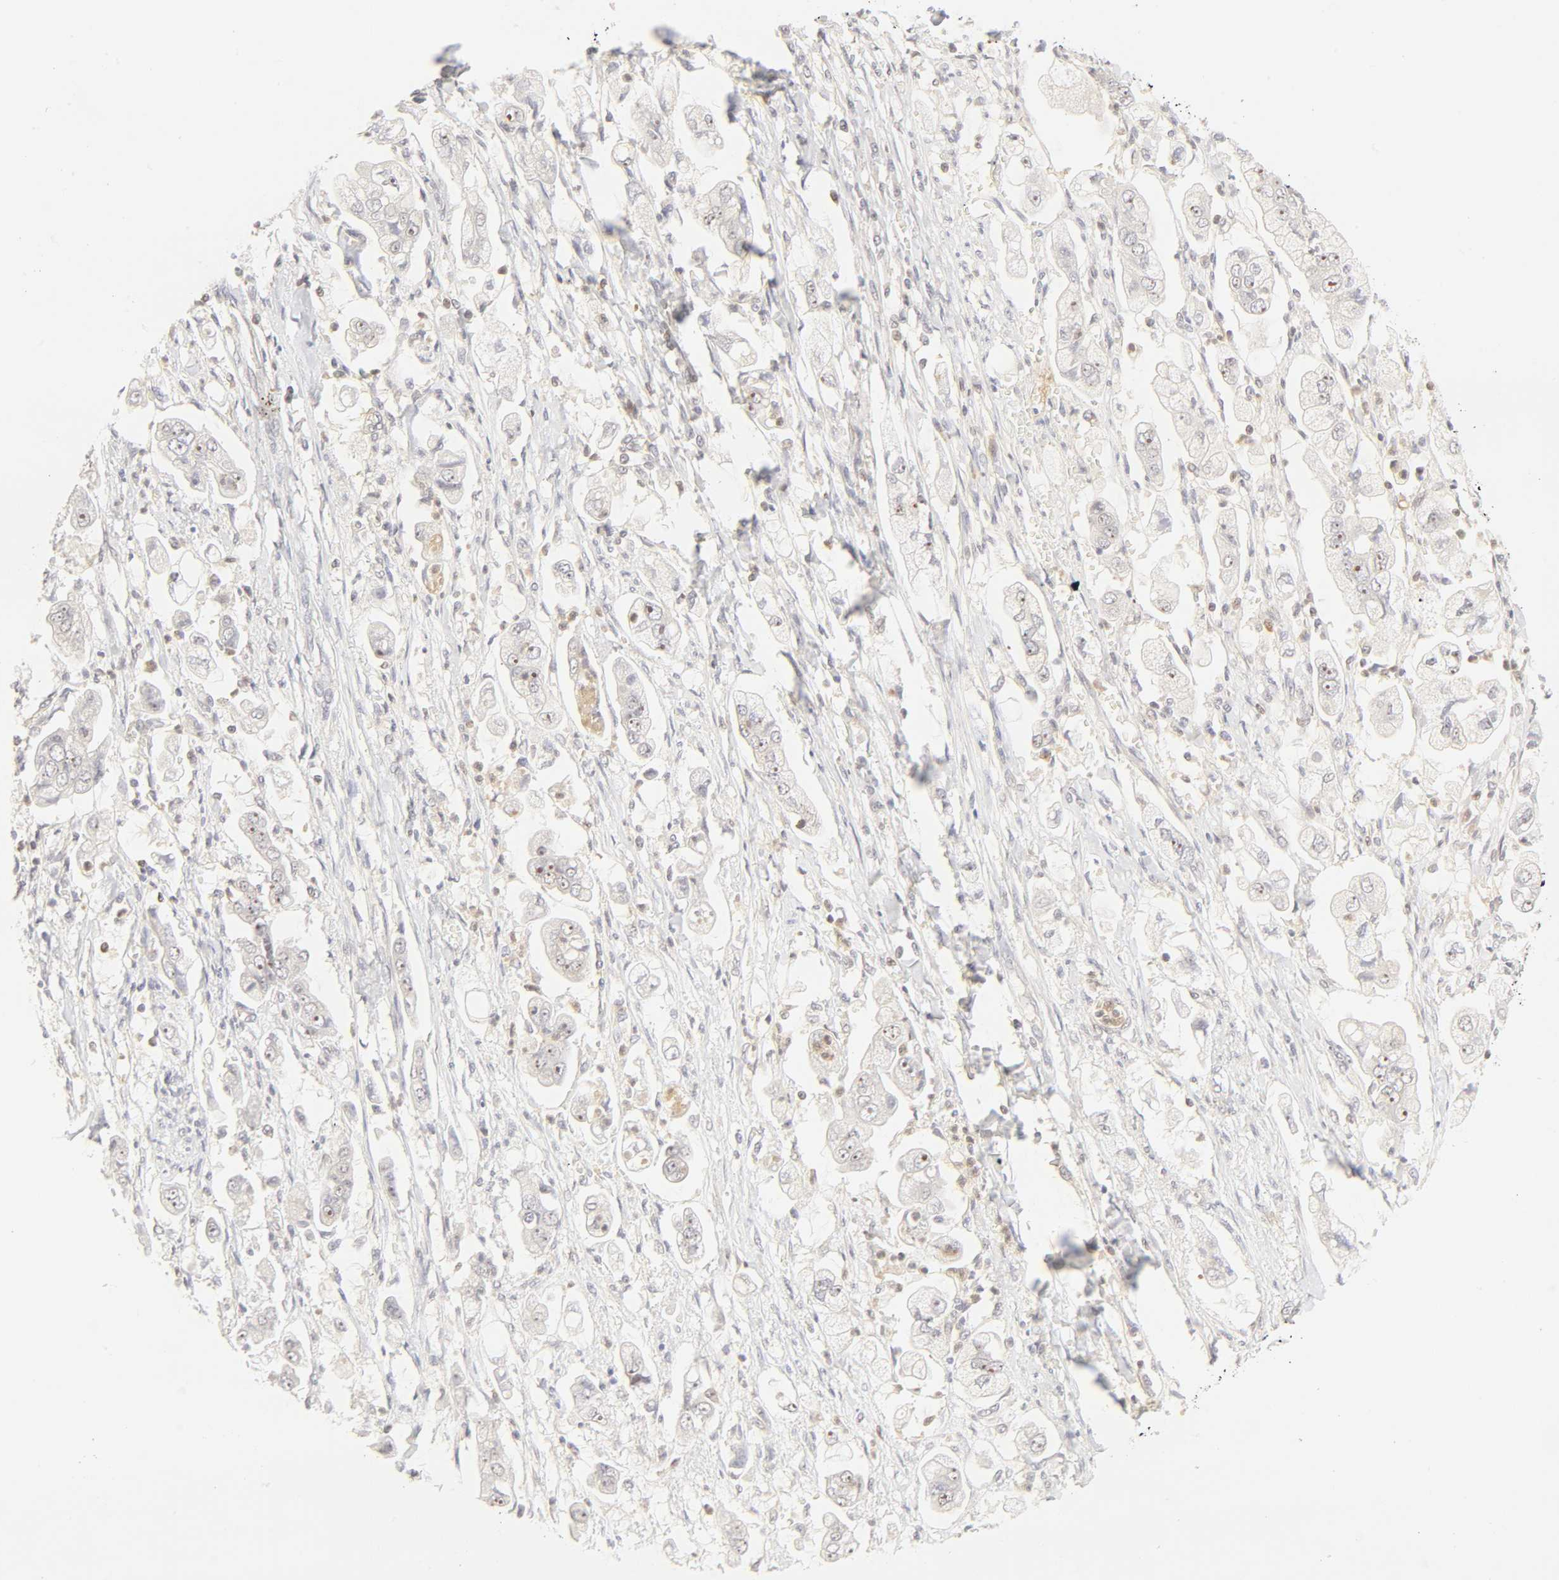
{"staining": {"intensity": "weak", "quantity": "25%-75%", "location": "nuclear"}, "tissue": "stomach cancer", "cell_type": "Tumor cells", "image_type": "cancer", "snomed": [{"axis": "morphology", "description": "Adenocarcinoma, NOS"}, {"axis": "topography", "description": "Stomach"}], "caption": "Weak nuclear expression is appreciated in about 25%-75% of tumor cells in stomach cancer (adenocarcinoma).", "gene": "KIF2A", "patient": {"sex": "male", "age": 62}}